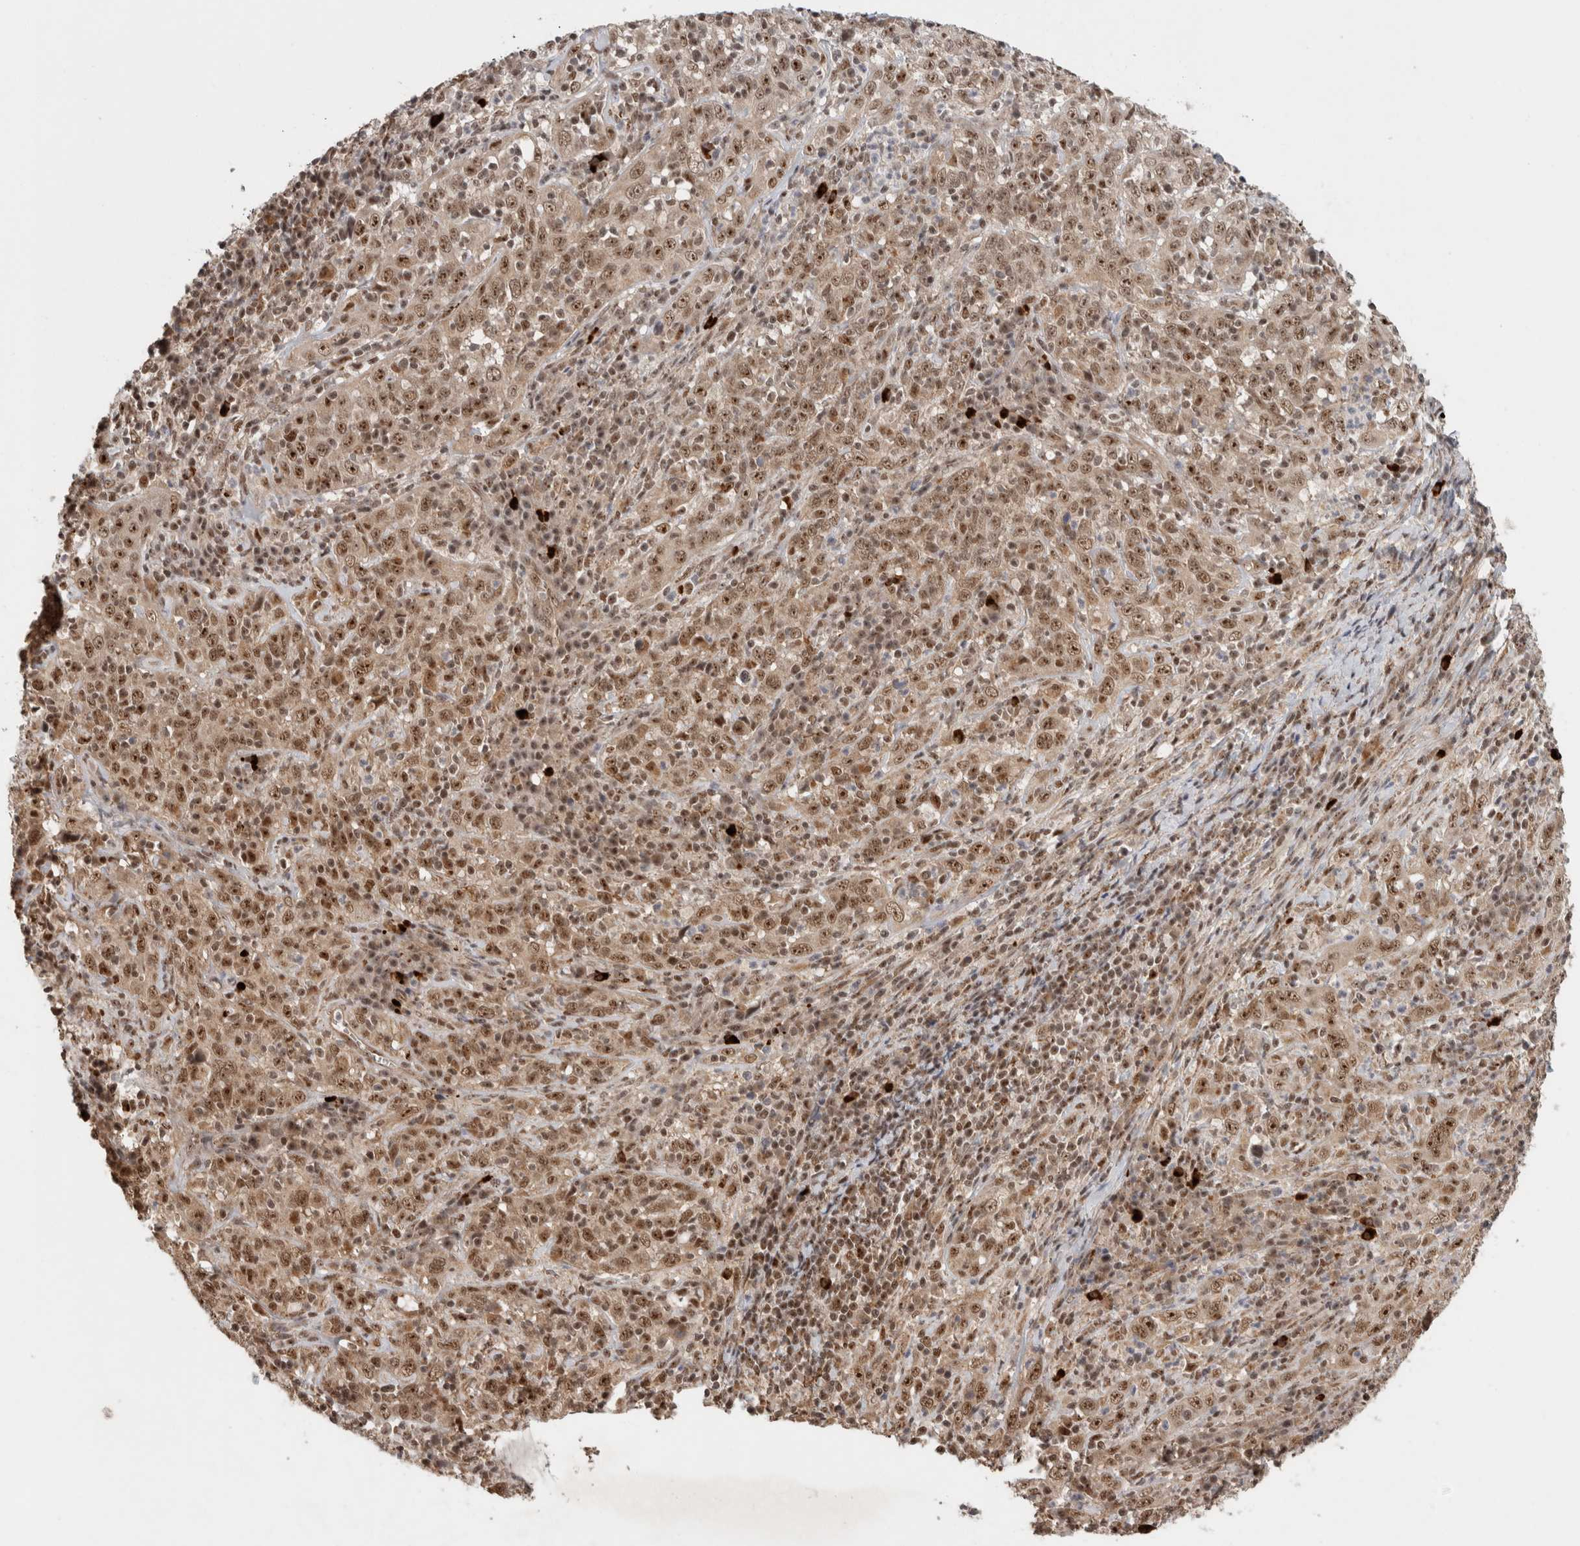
{"staining": {"intensity": "moderate", "quantity": ">75%", "location": "nuclear"}, "tissue": "cervical cancer", "cell_type": "Tumor cells", "image_type": "cancer", "snomed": [{"axis": "morphology", "description": "Squamous cell carcinoma, NOS"}, {"axis": "topography", "description": "Cervix"}], "caption": "Immunohistochemistry staining of cervical squamous cell carcinoma, which shows medium levels of moderate nuclear positivity in about >75% of tumor cells indicating moderate nuclear protein positivity. The staining was performed using DAB (3,3'-diaminobenzidine) (brown) for protein detection and nuclei were counterstained in hematoxylin (blue).", "gene": "MPHOSPH6", "patient": {"sex": "female", "age": 46}}